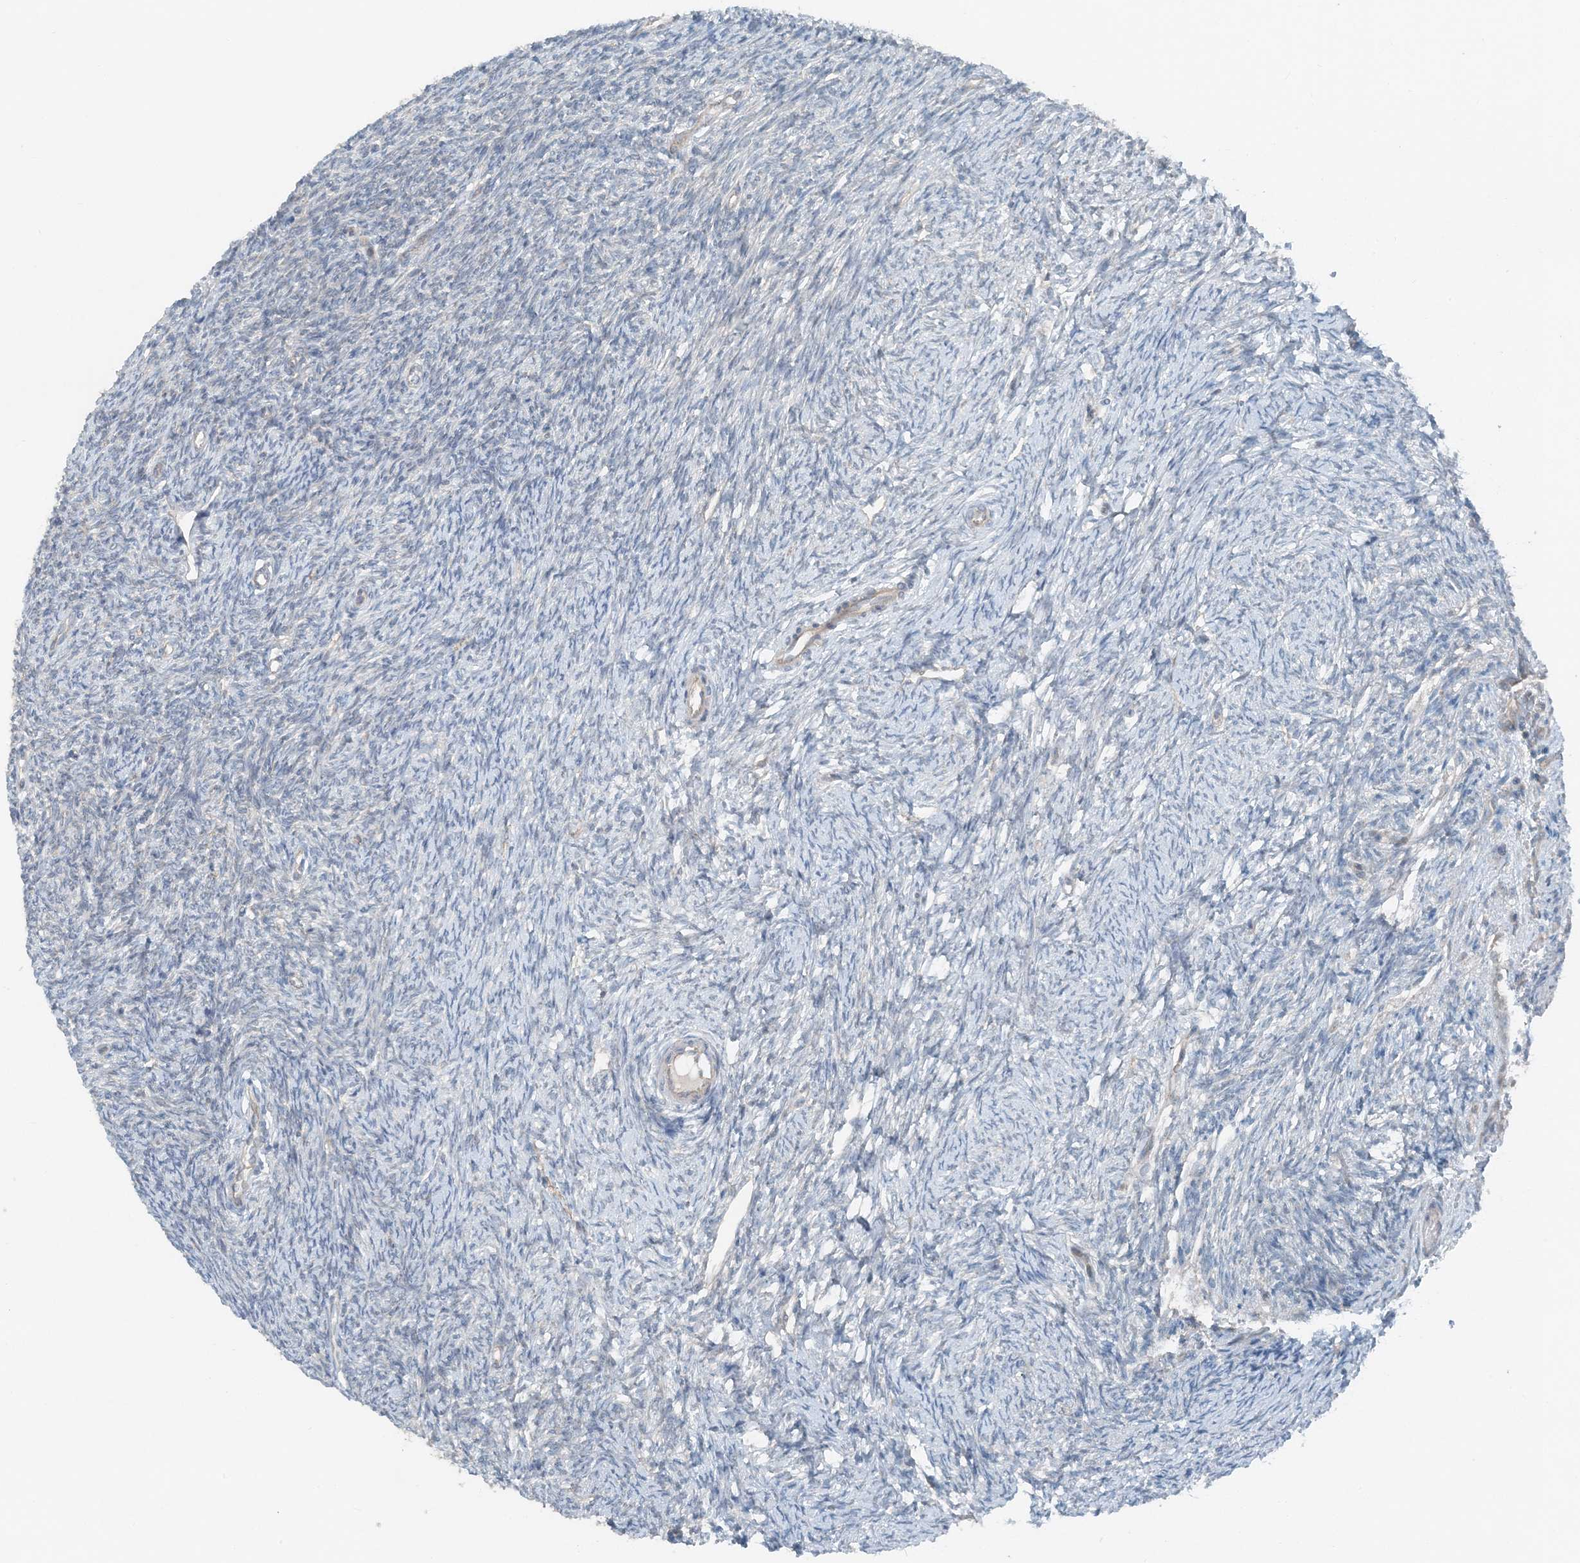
{"staining": {"intensity": "negative", "quantity": "none", "location": "none"}, "tissue": "ovary", "cell_type": "Ovarian stroma cells", "image_type": "normal", "snomed": [{"axis": "morphology", "description": "Normal tissue, NOS"}, {"axis": "morphology", "description": "Cyst, NOS"}, {"axis": "topography", "description": "Ovary"}], "caption": "High magnification brightfield microscopy of benign ovary stained with DAB (brown) and counterstained with hematoxylin (blue): ovarian stroma cells show no significant positivity. The staining was performed using DAB (3,3'-diaminobenzidine) to visualize the protein expression in brown, while the nuclei were stained in blue with hematoxylin (Magnification: 20x).", "gene": "MITD1", "patient": {"sex": "female", "age": 33}}